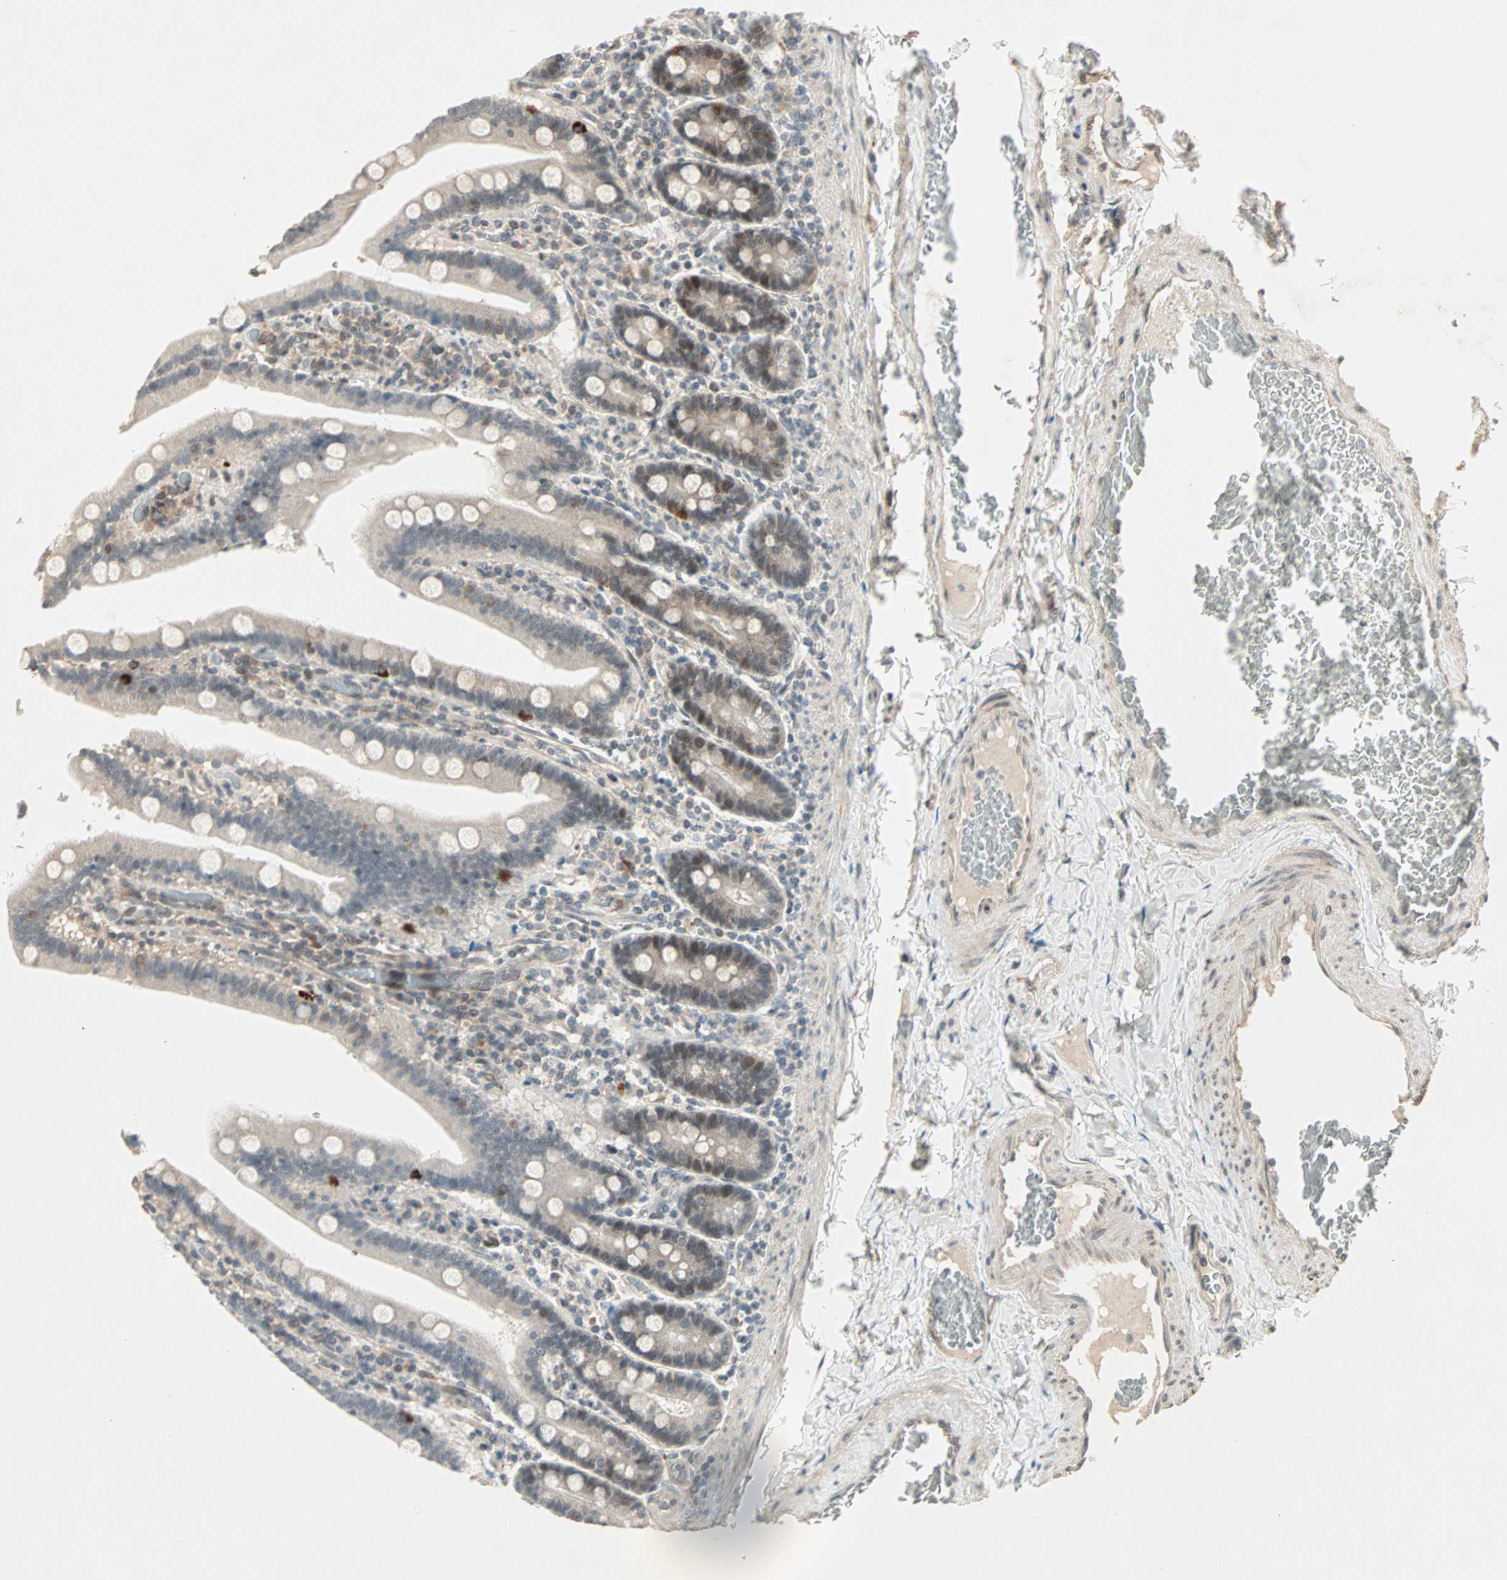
{"staining": {"intensity": "moderate", "quantity": ">75%", "location": "cytoplasmic/membranous,nuclear"}, "tissue": "duodenum", "cell_type": "Glandular cells", "image_type": "normal", "snomed": [{"axis": "morphology", "description": "Normal tissue, NOS"}, {"axis": "topography", "description": "Duodenum"}], "caption": "Immunohistochemistry (DAB (3,3'-diaminobenzidine)) staining of unremarkable duodenum reveals moderate cytoplasmic/membranous,nuclear protein staining in about >75% of glandular cells. The protein of interest is stained brown, and the nuclei are stained in blue (DAB (3,3'-diaminobenzidine) IHC with brightfield microscopy, high magnification).", "gene": "ZNF37A", "patient": {"sex": "female", "age": 53}}